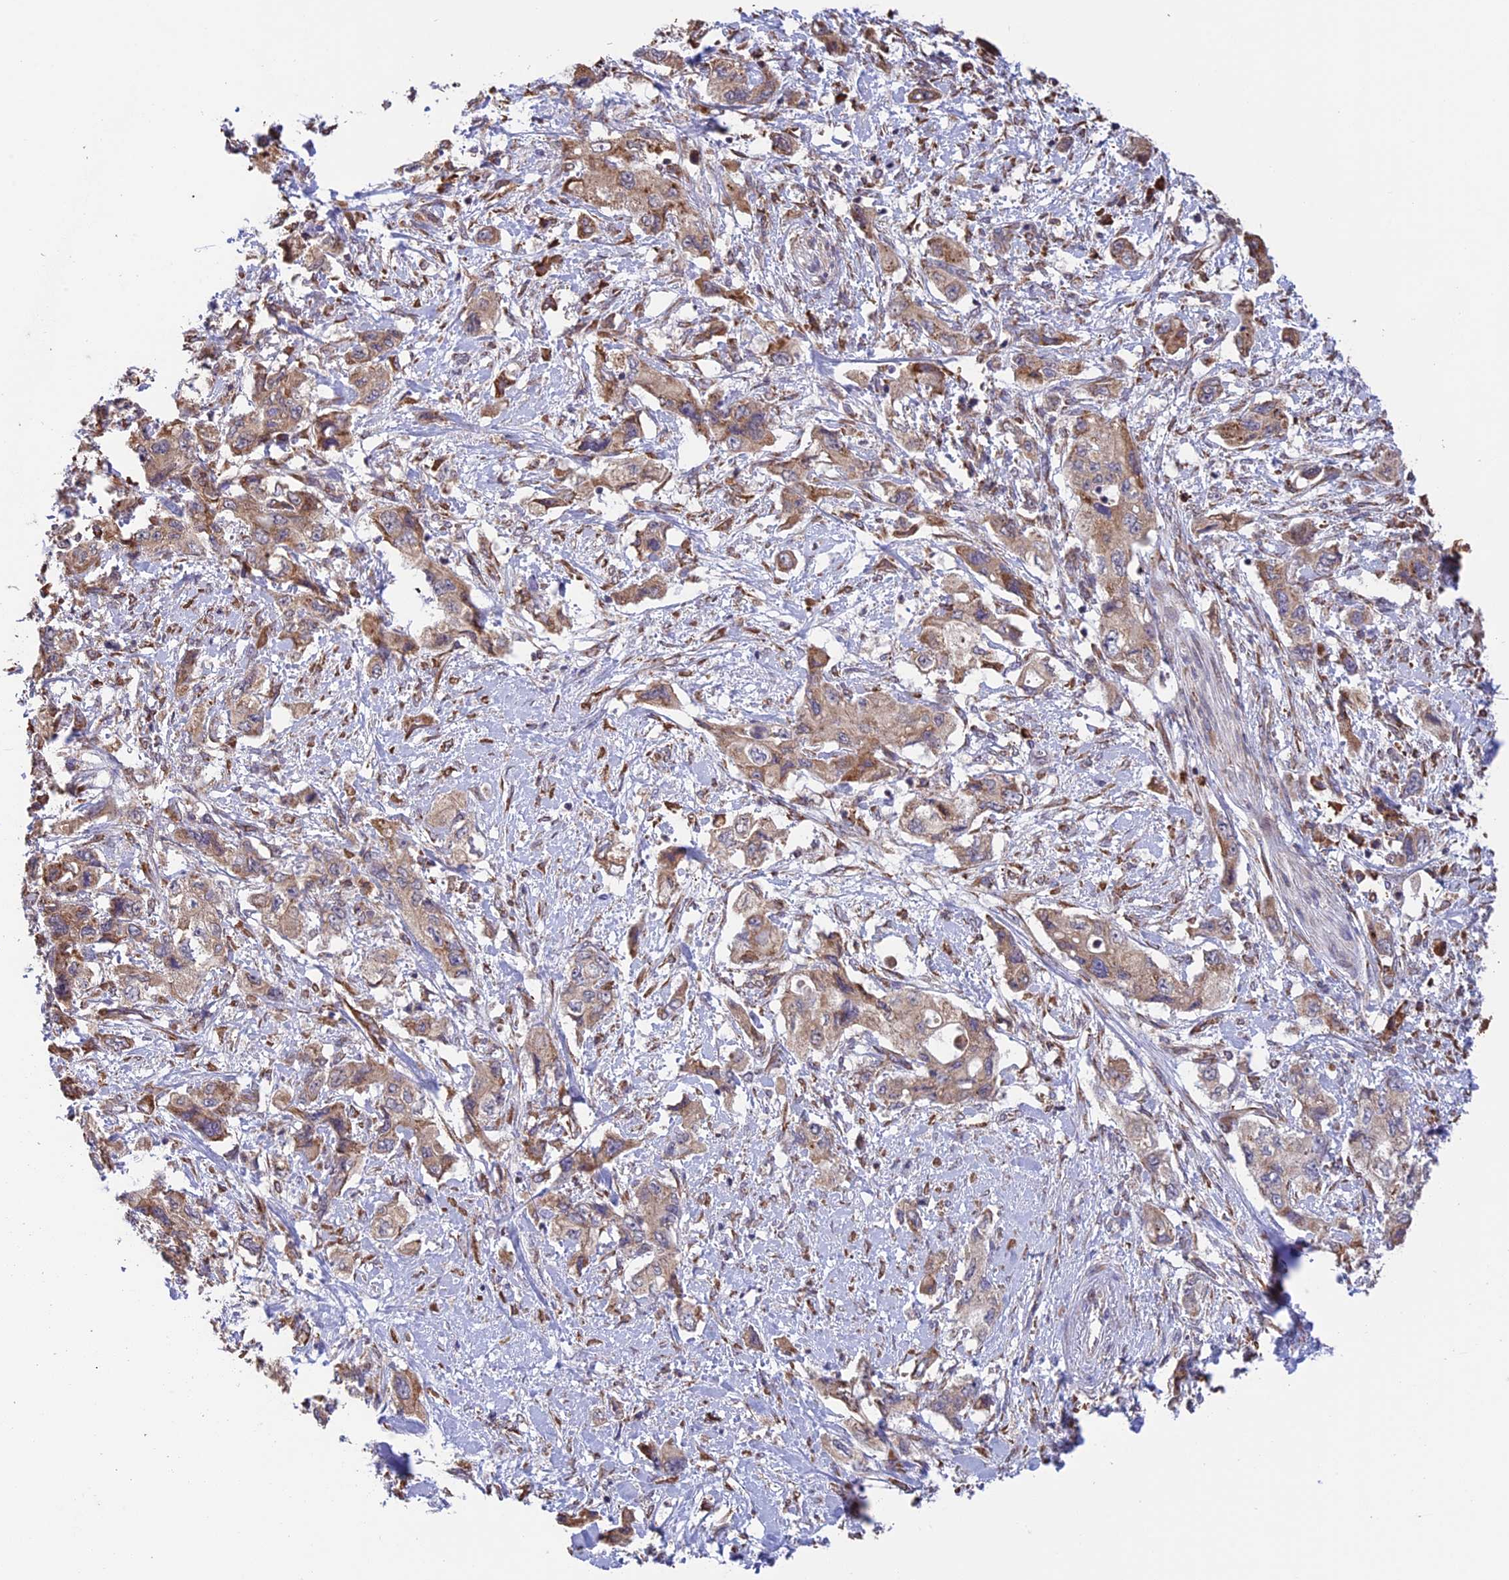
{"staining": {"intensity": "moderate", "quantity": ">75%", "location": "cytoplasmic/membranous"}, "tissue": "pancreatic cancer", "cell_type": "Tumor cells", "image_type": "cancer", "snomed": [{"axis": "morphology", "description": "Adenocarcinoma, NOS"}, {"axis": "topography", "description": "Pancreas"}], "caption": "Adenocarcinoma (pancreatic) stained with a brown dye exhibits moderate cytoplasmic/membranous positive expression in approximately >75% of tumor cells.", "gene": "DMRTA2", "patient": {"sex": "female", "age": 73}}